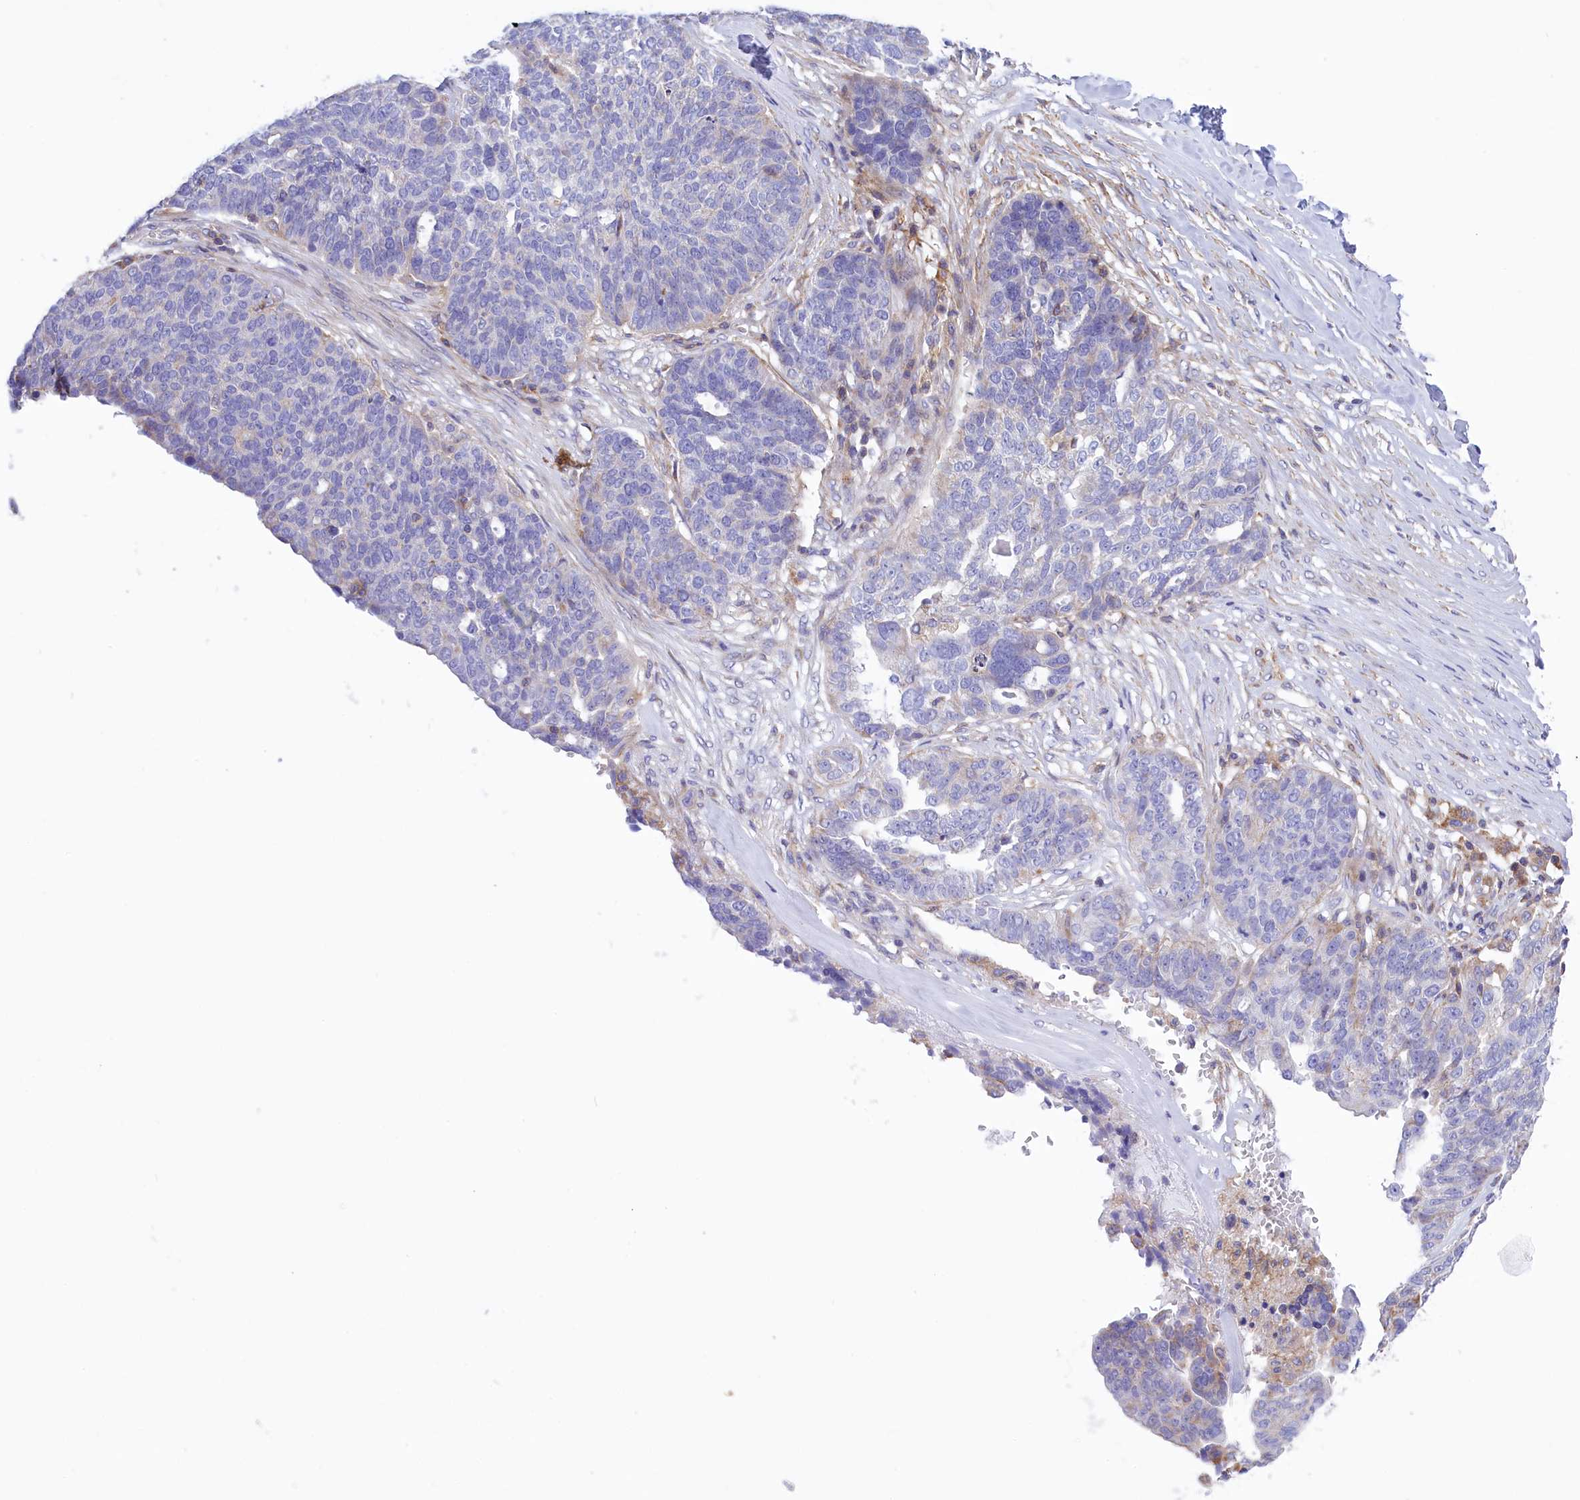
{"staining": {"intensity": "negative", "quantity": "none", "location": "none"}, "tissue": "ovarian cancer", "cell_type": "Tumor cells", "image_type": "cancer", "snomed": [{"axis": "morphology", "description": "Cystadenocarcinoma, serous, NOS"}, {"axis": "topography", "description": "Ovary"}], "caption": "There is no significant staining in tumor cells of ovarian cancer (serous cystadenocarcinoma). (DAB immunohistochemistry (IHC), high magnification).", "gene": "CORO7-PAM16", "patient": {"sex": "female", "age": 59}}